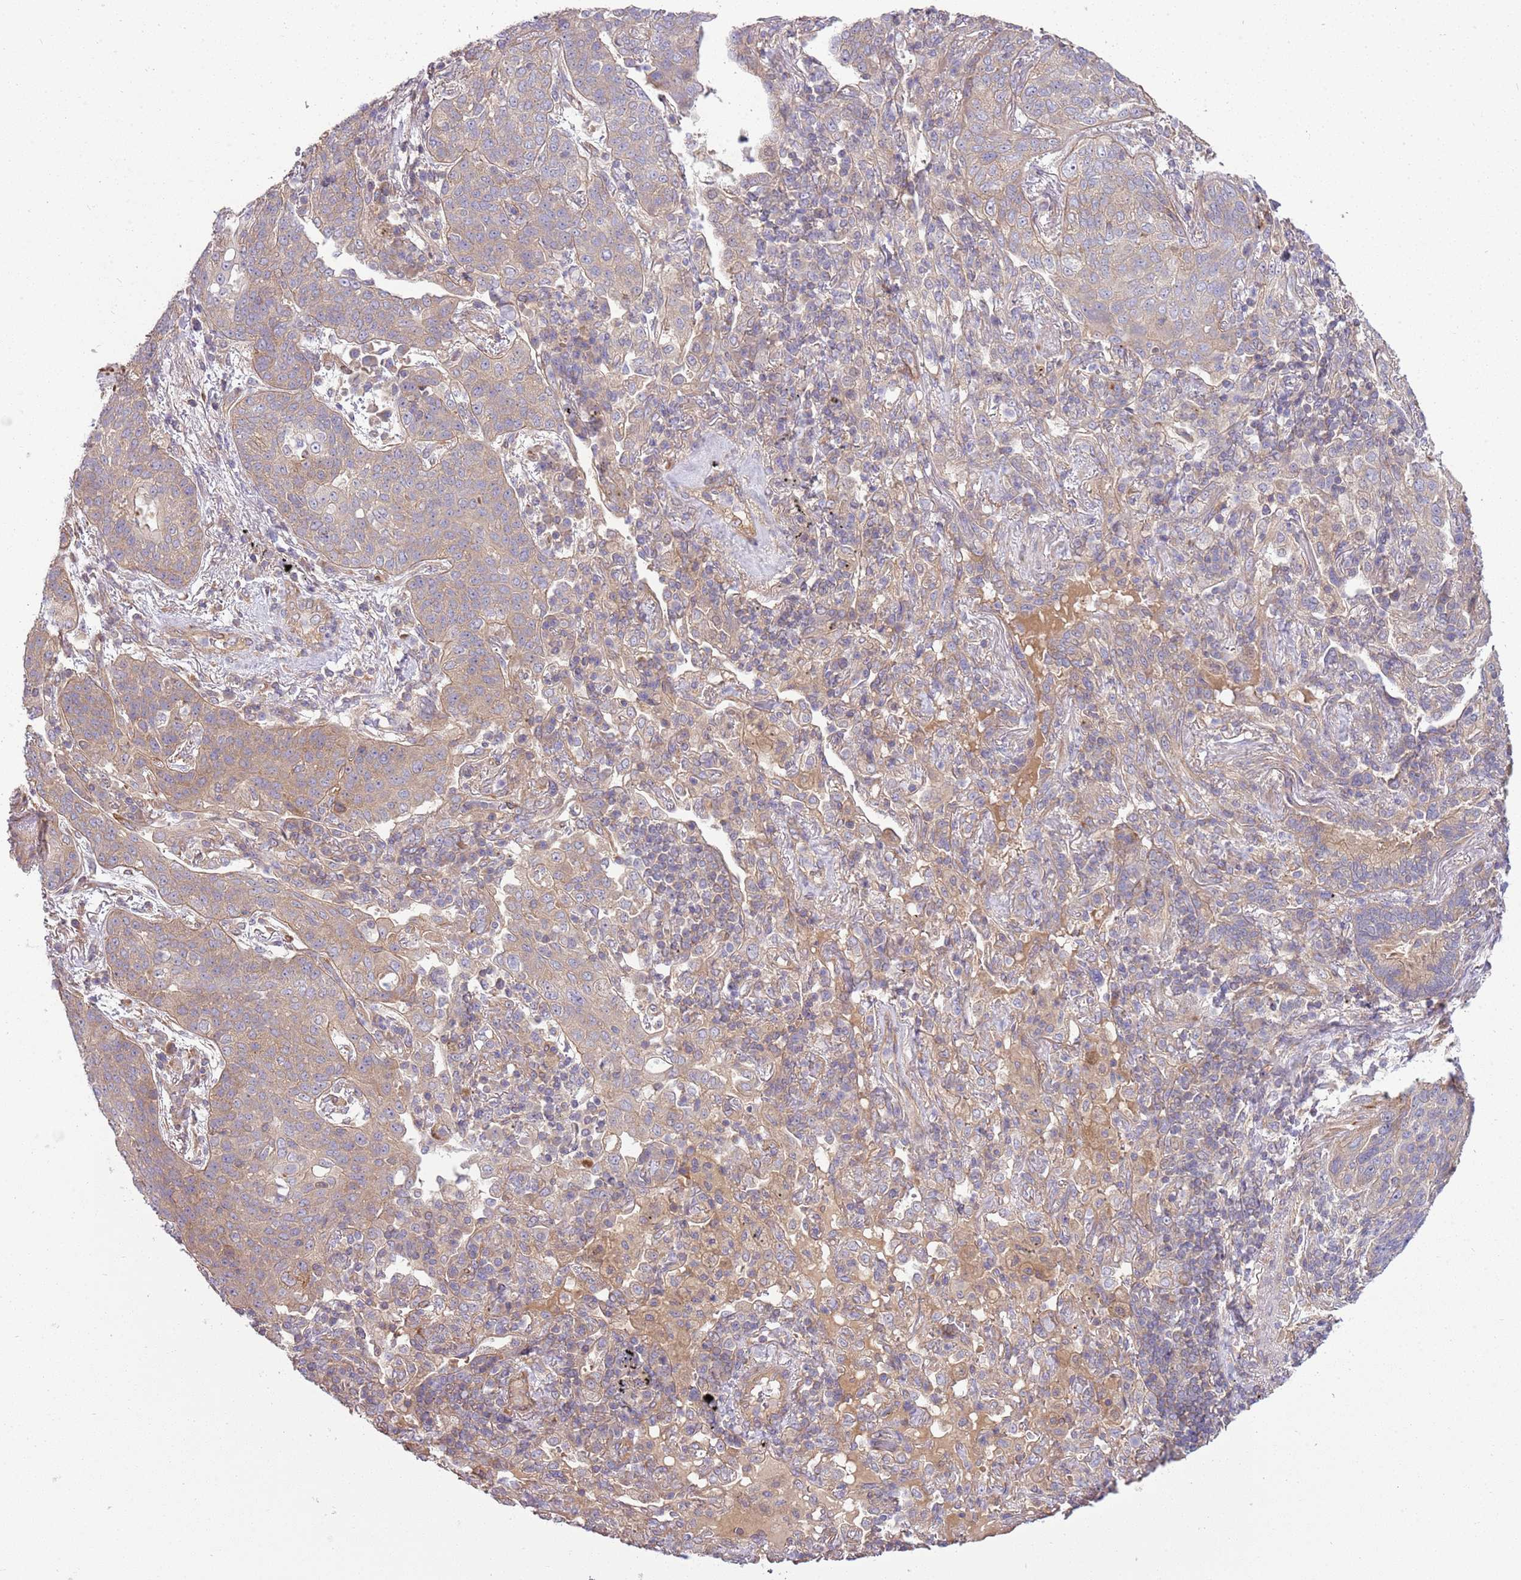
{"staining": {"intensity": "weak", "quantity": "25%-75%", "location": "cytoplasmic/membranous"}, "tissue": "lung cancer", "cell_type": "Tumor cells", "image_type": "cancer", "snomed": [{"axis": "morphology", "description": "Squamous cell carcinoma, NOS"}, {"axis": "topography", "description": "Lung"}], "caption": "Lung cancer stained for a protein (brown) reveals weak cytoplasmic/membranous positive positivity in approximately 25%-75% of tumor cells.", "gene": "GNL1", "patient": {"sex": "female", "age": 70}}